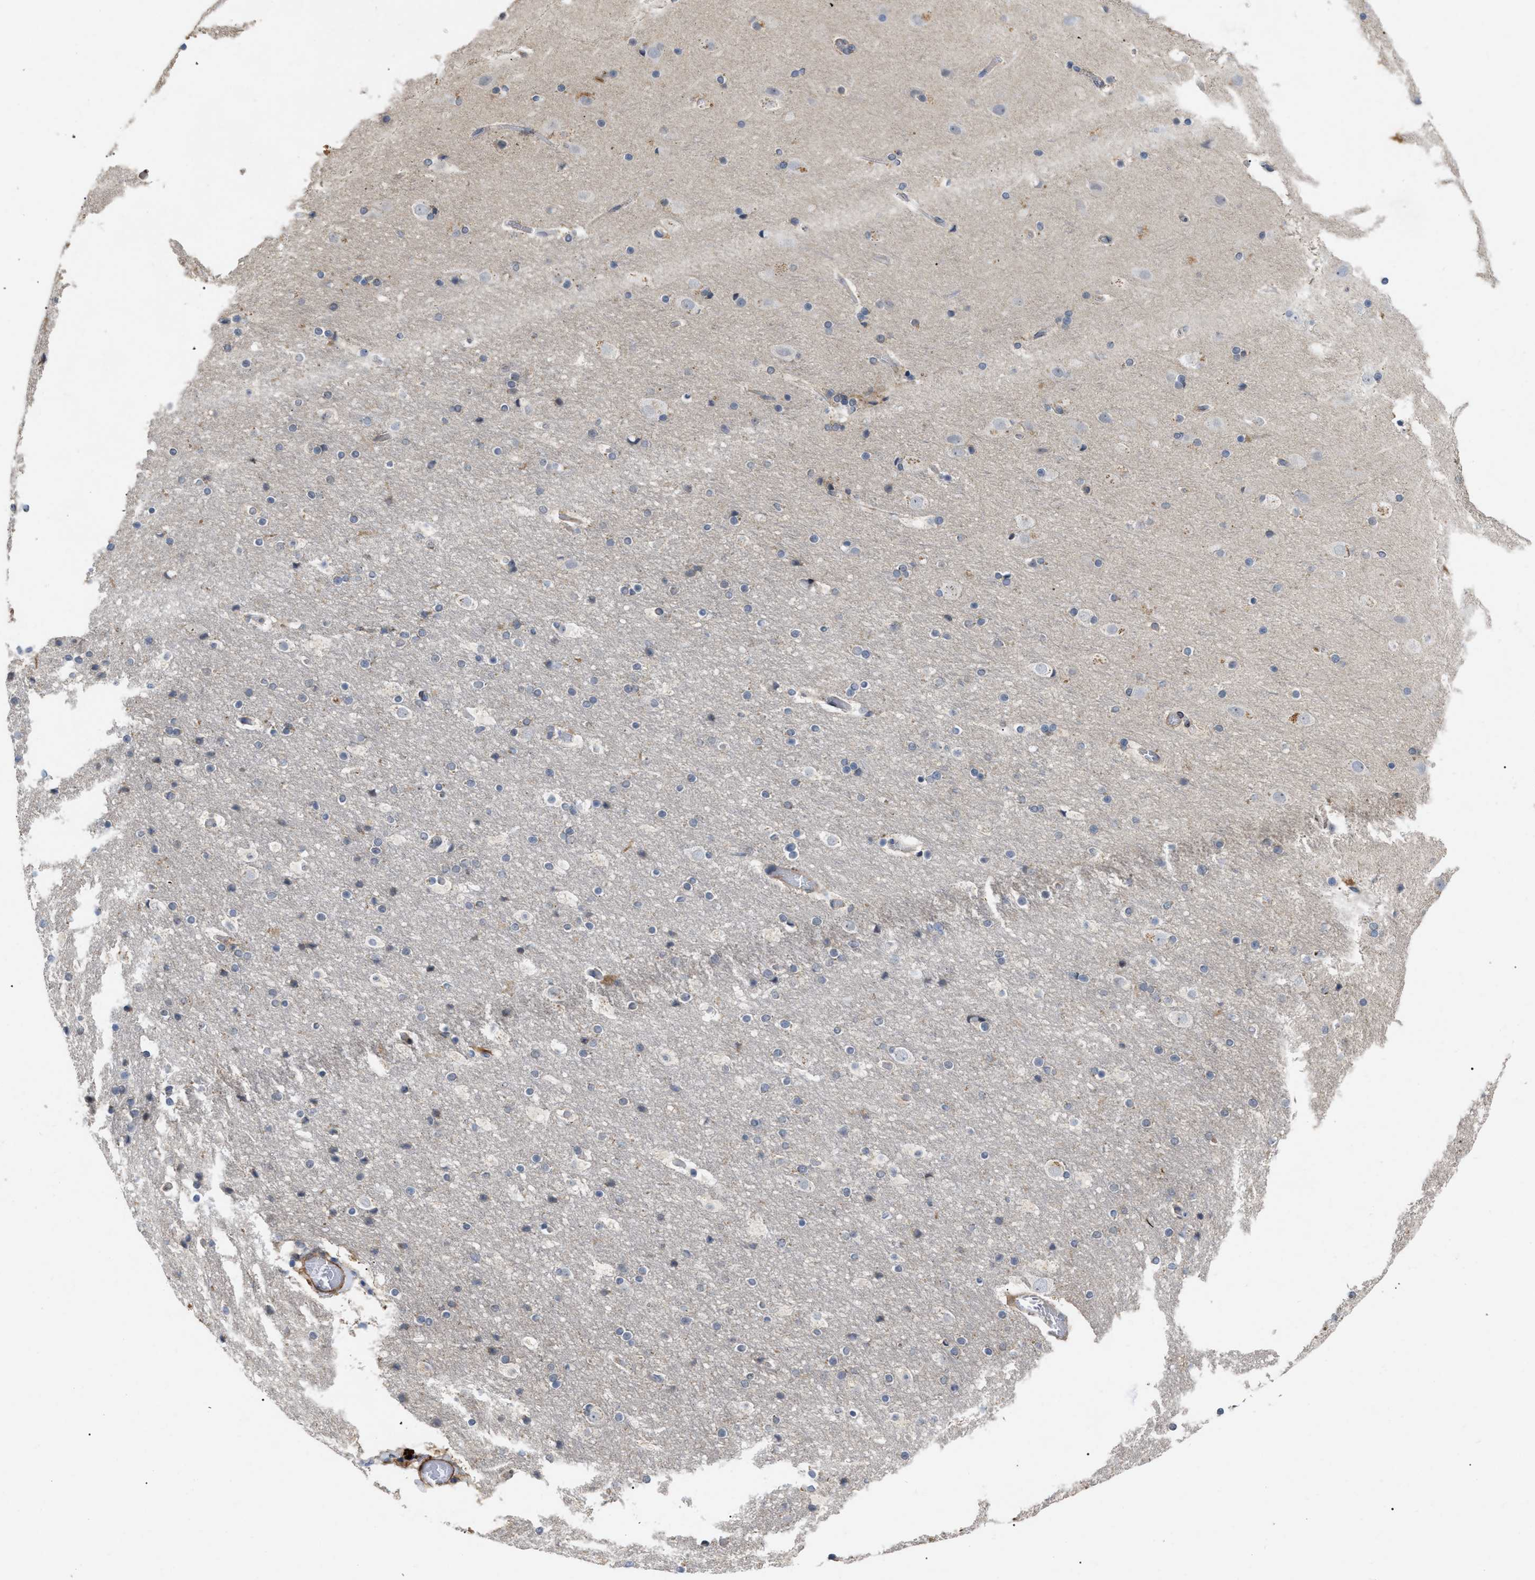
{"staining": {"intensity": "weak", "quantity": ">75%", "location": "cytoplasmic/membranous"}, "tissue": "cerebral cortex", "cell_type": "Endothelial cells", "image_type": "normal", "snomed": [{"axis": "morphology", "description": "Normal tissue, NOS"}, {"axis": "topography", "description": "Cerebral cortex"}], "caption": "Unremarkable cerebral cortex shows weak cytoplasmic/membranous positivity in about >75% of endothelial cells, visualized by immunohistochemistry. (DAB = brown stain, brightfield microscopy at high magnification).", "gene": "ST6GALNAC6", "patient": {"sex": "male", "age": 57}}